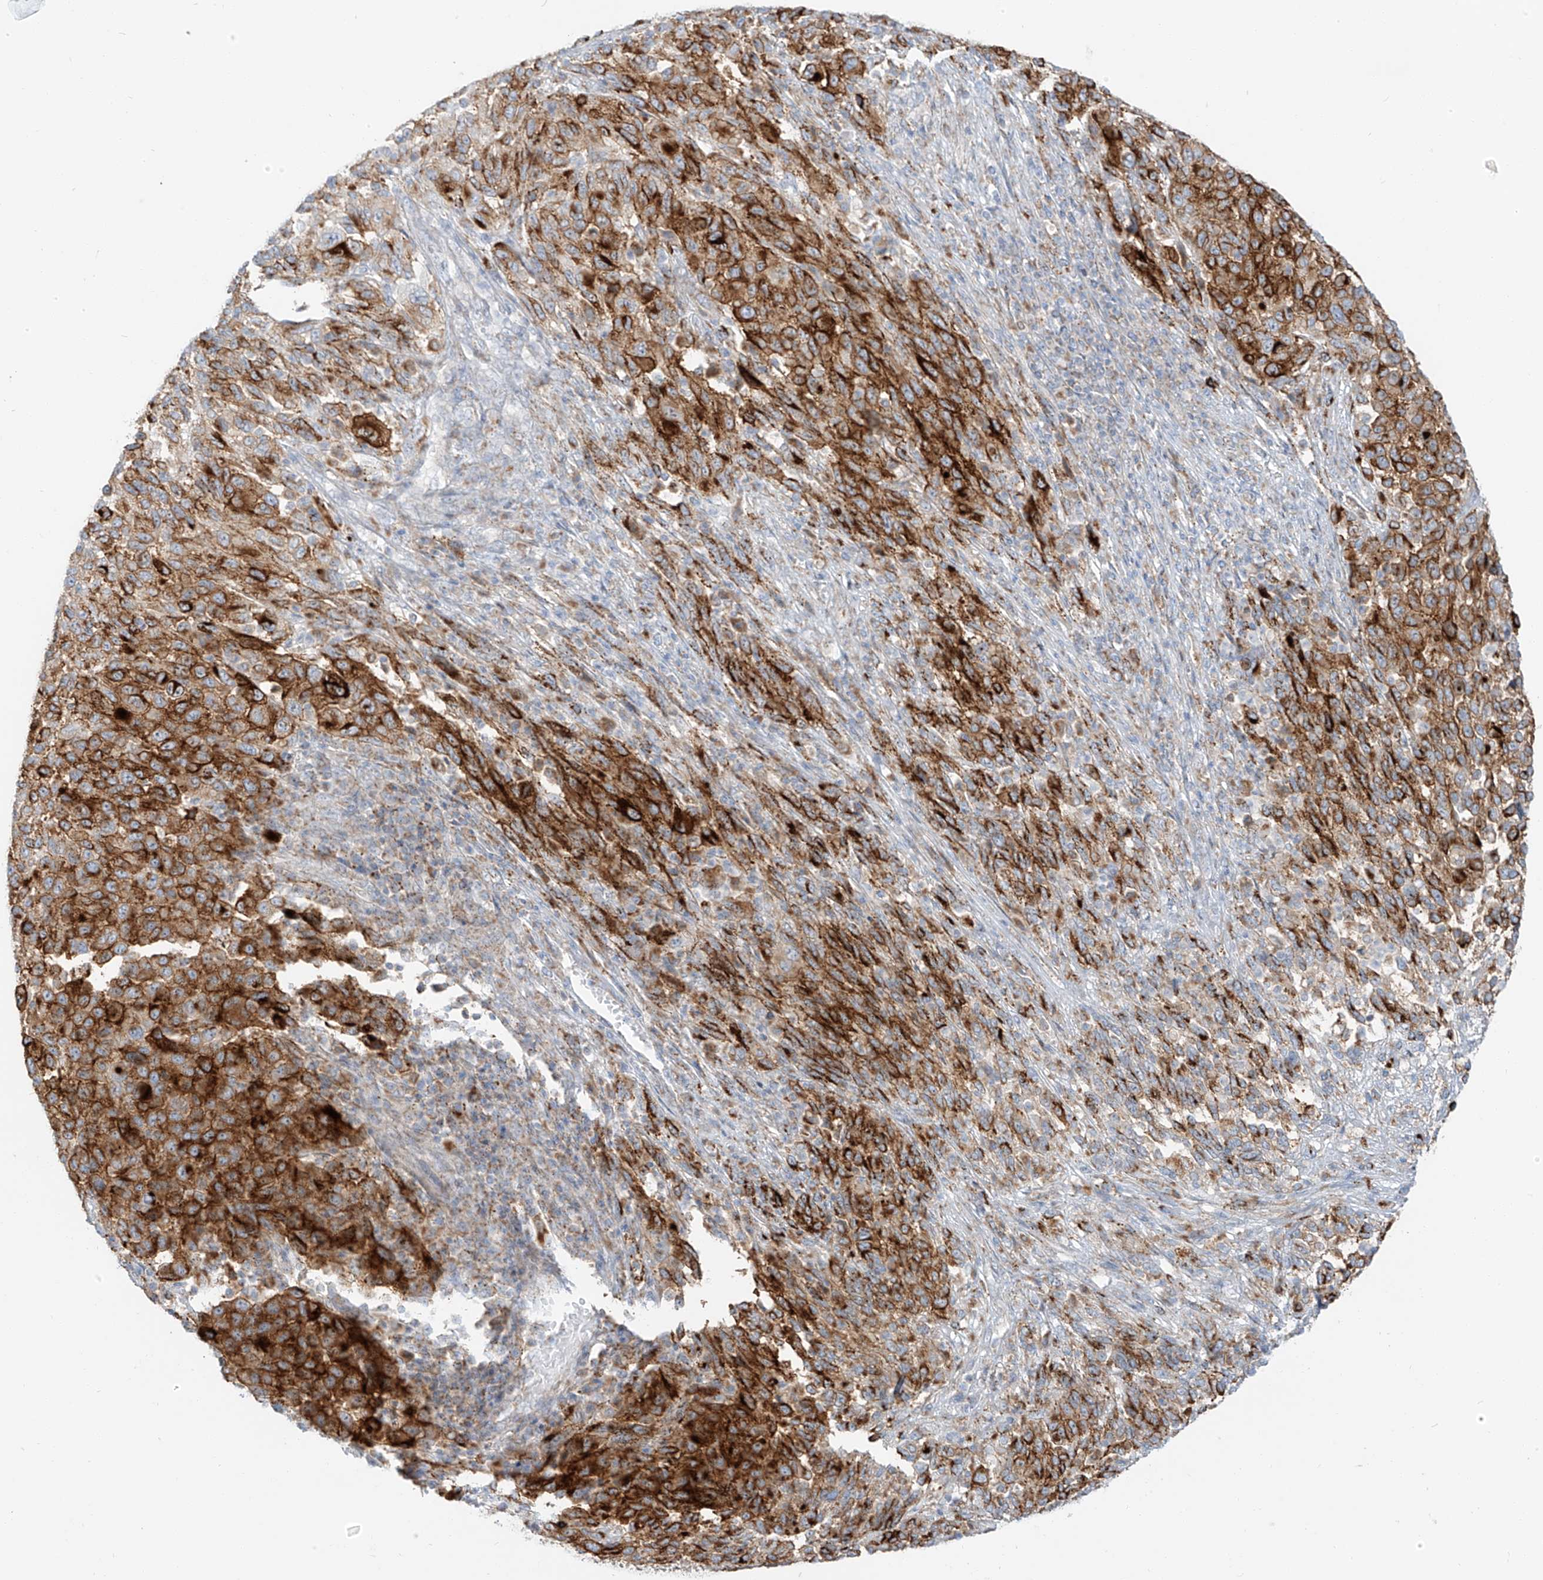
{"staining": {"intensity": "strong", "quantity": ">75%", "location": "cytoplasmic/membranous"}, "tissue": "melanoma", "cell_type": "Tumor cells", "image_type": "cancer", "snomed": [{"axis": "morphology", "description": "Malignant melanoma, Metastatic site"}, {"axis": "topography", "description": "Lymph node"}], "caption": "Approximately >75% of tumor cells in human malignant melanoma (metastatic site) show strong cytoplasmic/membranous protein expression as visualized by brown immunohistochemical staining.", "gene": "SLC35F6", "patient": {"sex": "male", "age": 61}}